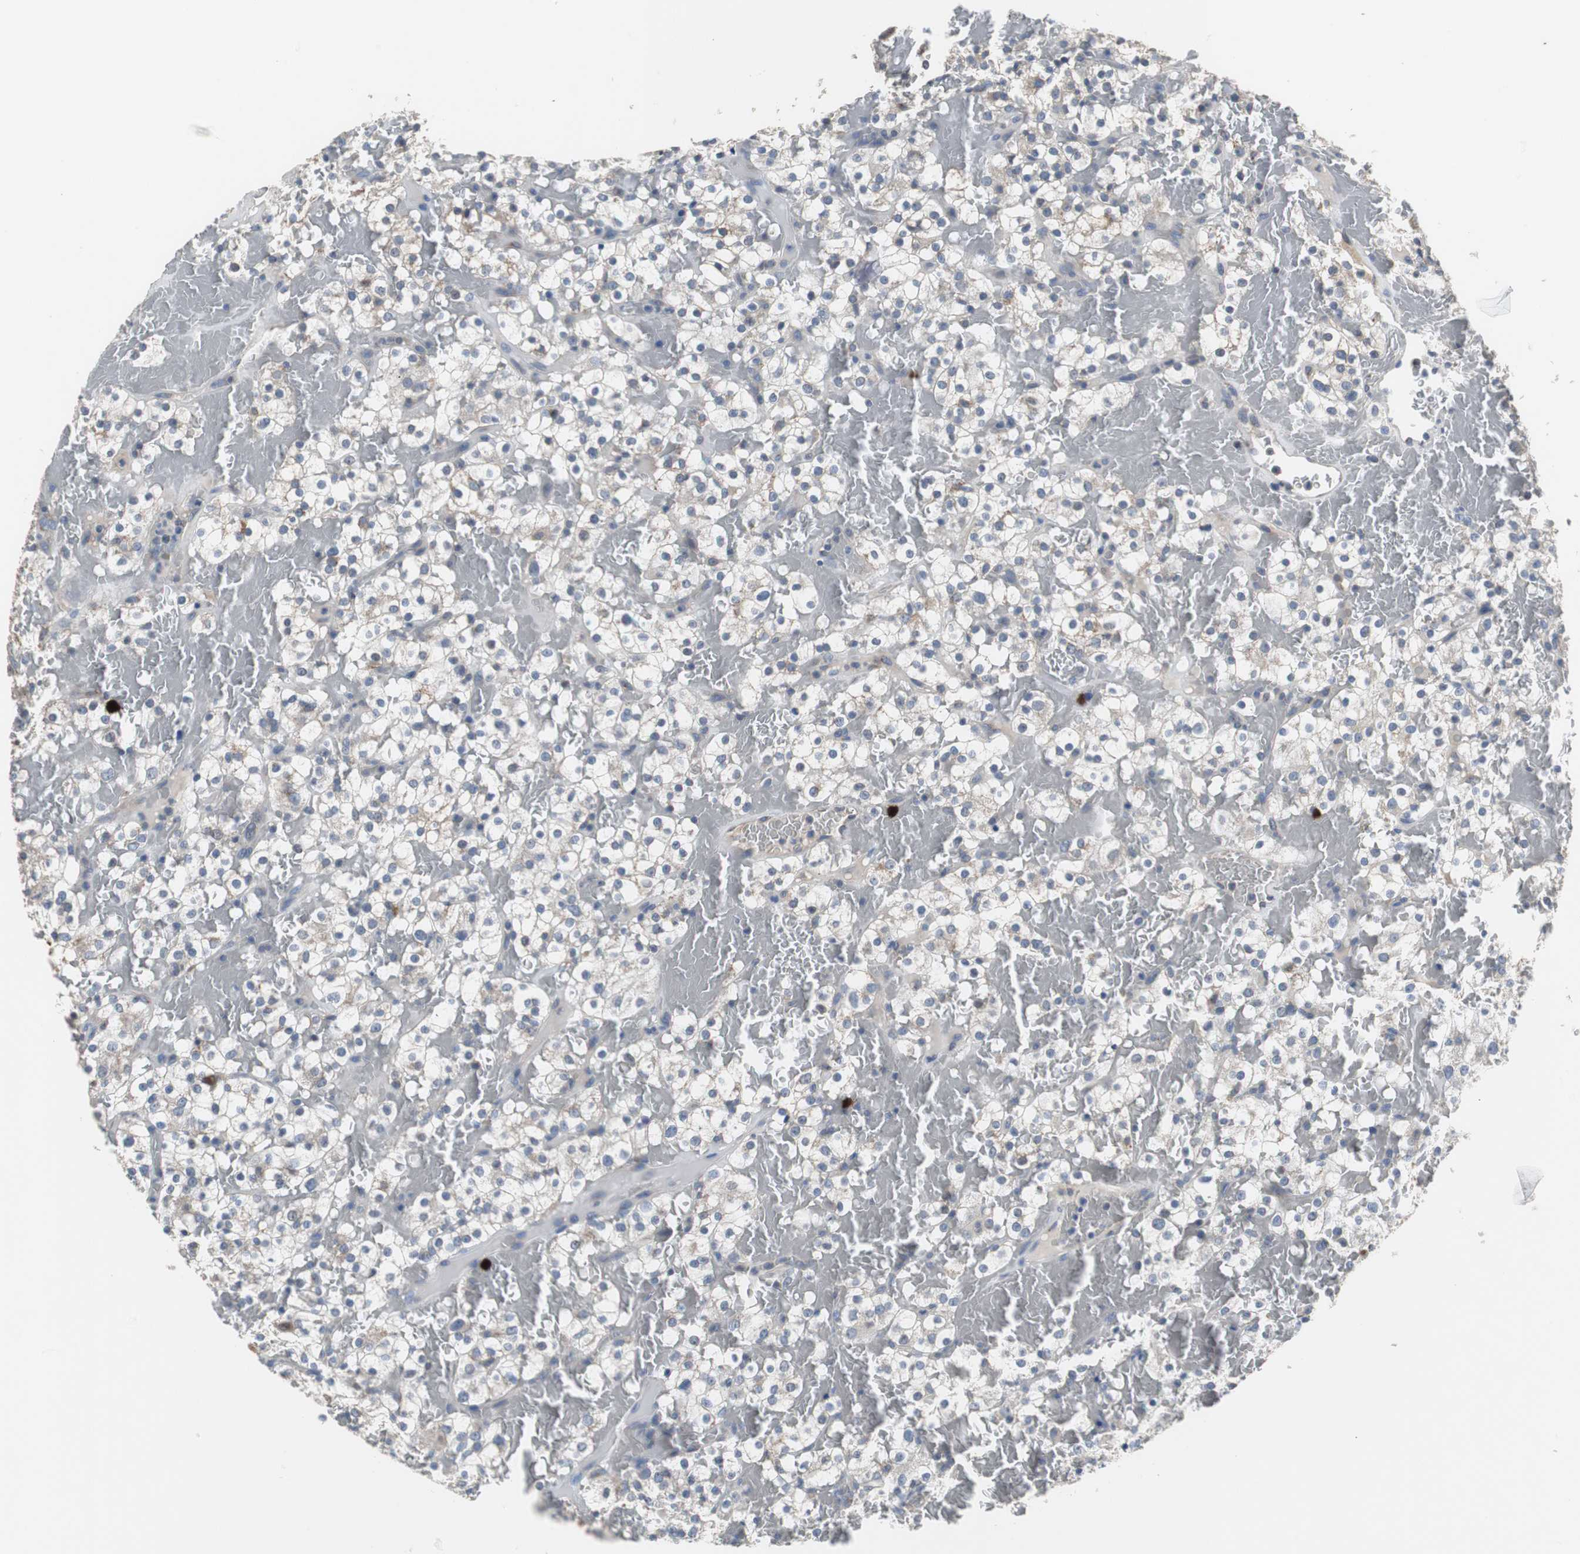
{"staining": {"intensity": "weak", "quantity": "25%-75%", "location": "cytoplasmic/membranous"}, "tissue": "renal cancer", "cell_type": "Tumor cells", "image_type": "cancer", "snomed": [{"axis": "morphology", "description": "Normal tissue, NOS"}, {"axis": "morphology", "description": "Adenocarcinoma, NOS"}, {"axis": "topography", "description": "Kidney"}], "caption": "The immunohistochemical stain shows weak cytoplasmic/membranous positivity in tumor cells of renal cancer (adenocarcinoma) tissue.", "gene": "CALB2", "patient": {"sex": "female", "age": 72}}